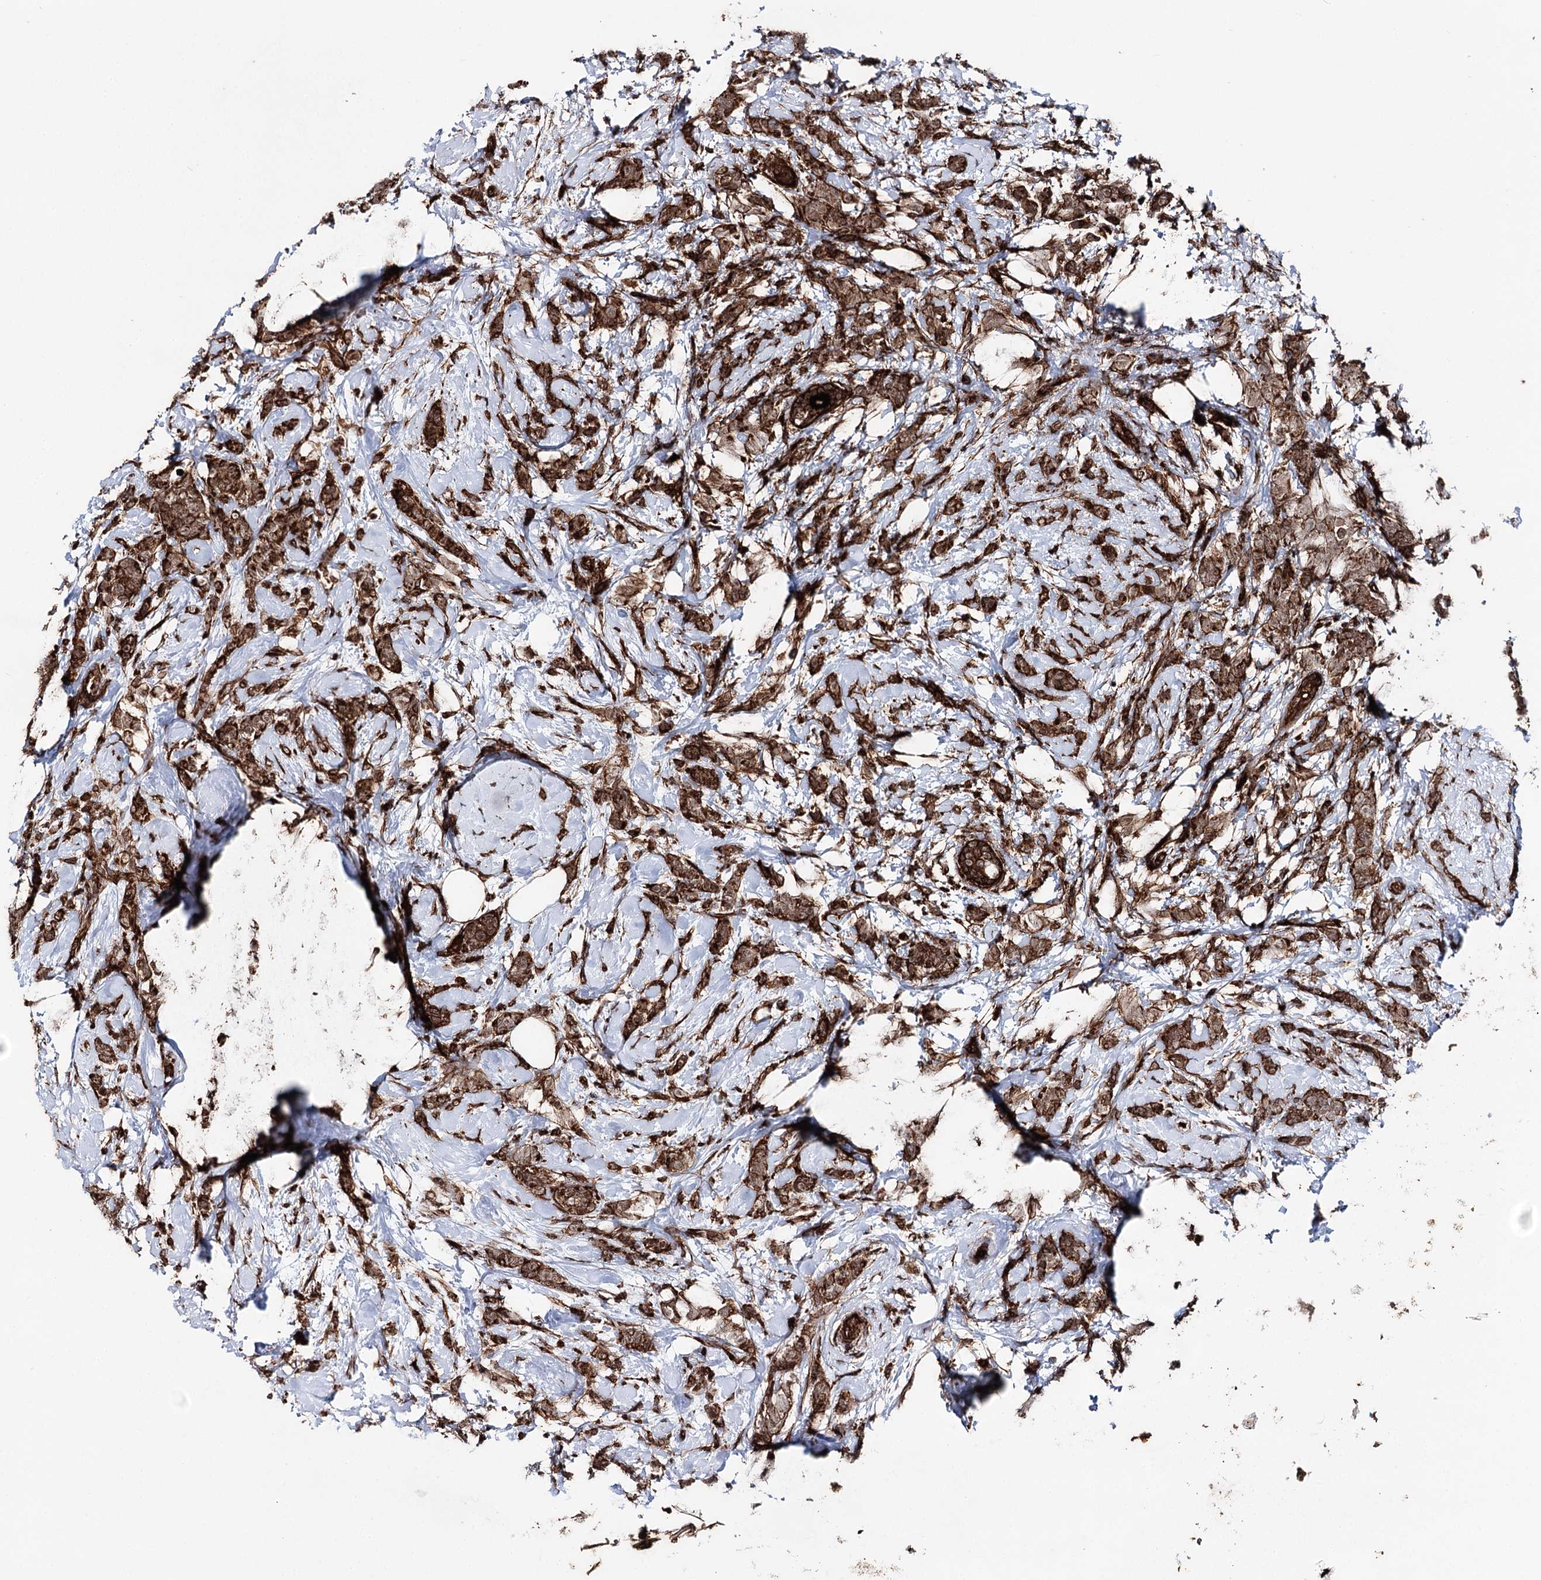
{"staining": {"intensity": "strong", "quantity": ">75%", "location": "cytoplasmic/membranous"}, "tissue": "breast cancer", "cell_type": "Tumor cells", "image_type": "cancer", "snomed": [{"axis": "morphology", "description": "Lobular carcinoma"}, {"axis": "topography", "description": "Breast"}], "caption": "An IHC image of neoplastic tissue is shown. Protein staining in brown shows strong cytoplasmic/membranous positivity in breast lobular carcinoma within tumor cells. (DAB (3,3'-diaminobenzidine) IHC with brightfield microscopy, high magnification).", "gene": "FGFR1OP2", "patient": {"sex": "female", "age": 58}}